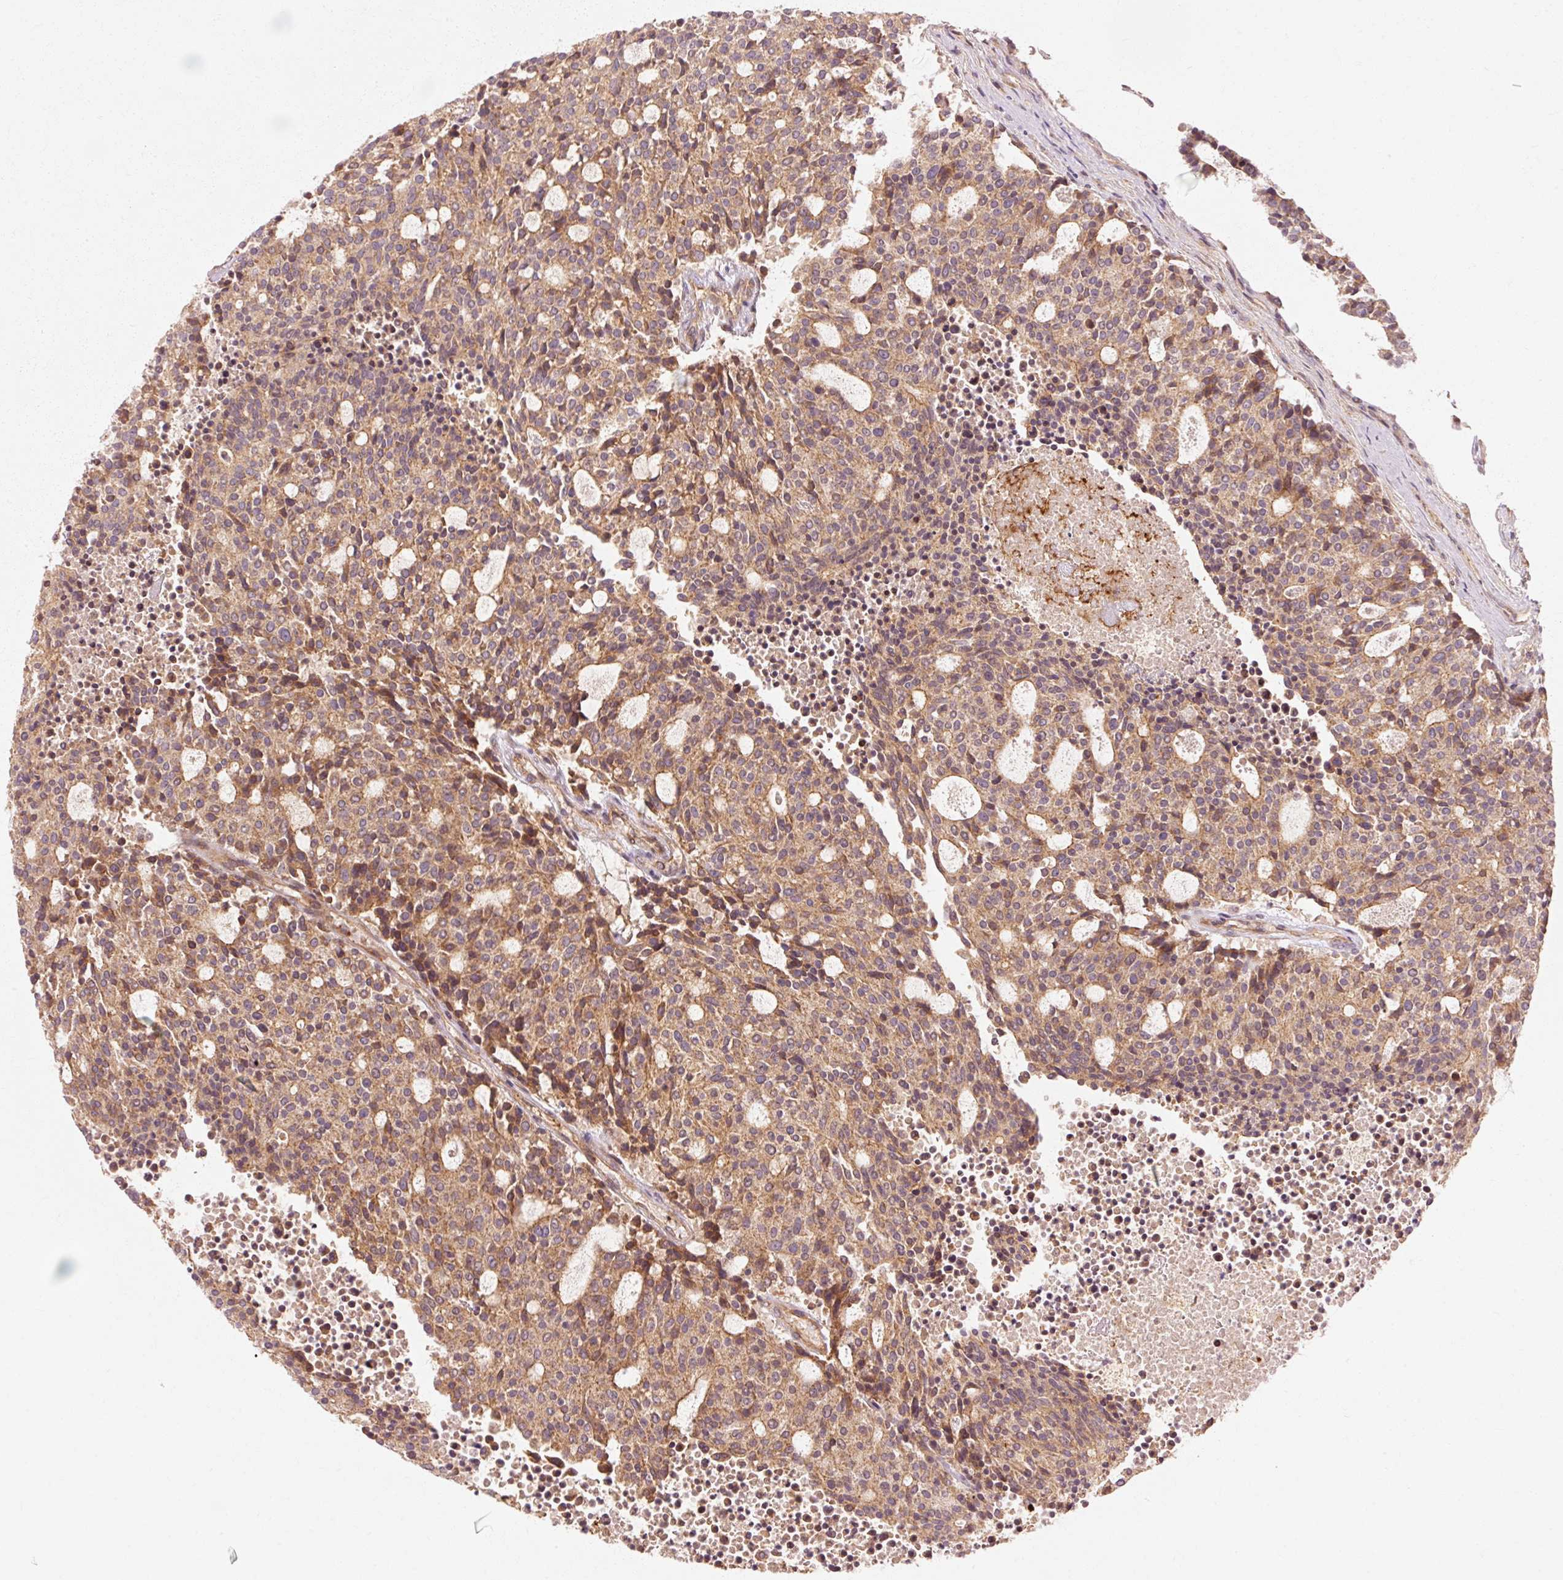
{"staining": {"intensity": "moderate", "quantity": ">75%", "location": "cytoplasmic/membranous"}, "tissue": "carcinoid", "cell_type": "Tumor cells", "image_type": "cancer", "snomed": [{"axis": "morphology", "description": "Carcinoid, malignant, NOS"}, {"axis": "topography", "description": "Pancreas"}], "caption": "Immunohistochemistry image of neoplastic tissue: malignant carcinoid stained using immunohistochemistry exhibits medium levels of moderate protein expression localized specifically in the cytoplasmic/membranous of tumor cells, appearing as a cytoplasmic/membranous brown color.", "gene": "CTNNA1", "patient": {"sex": "female", "age": 54}}